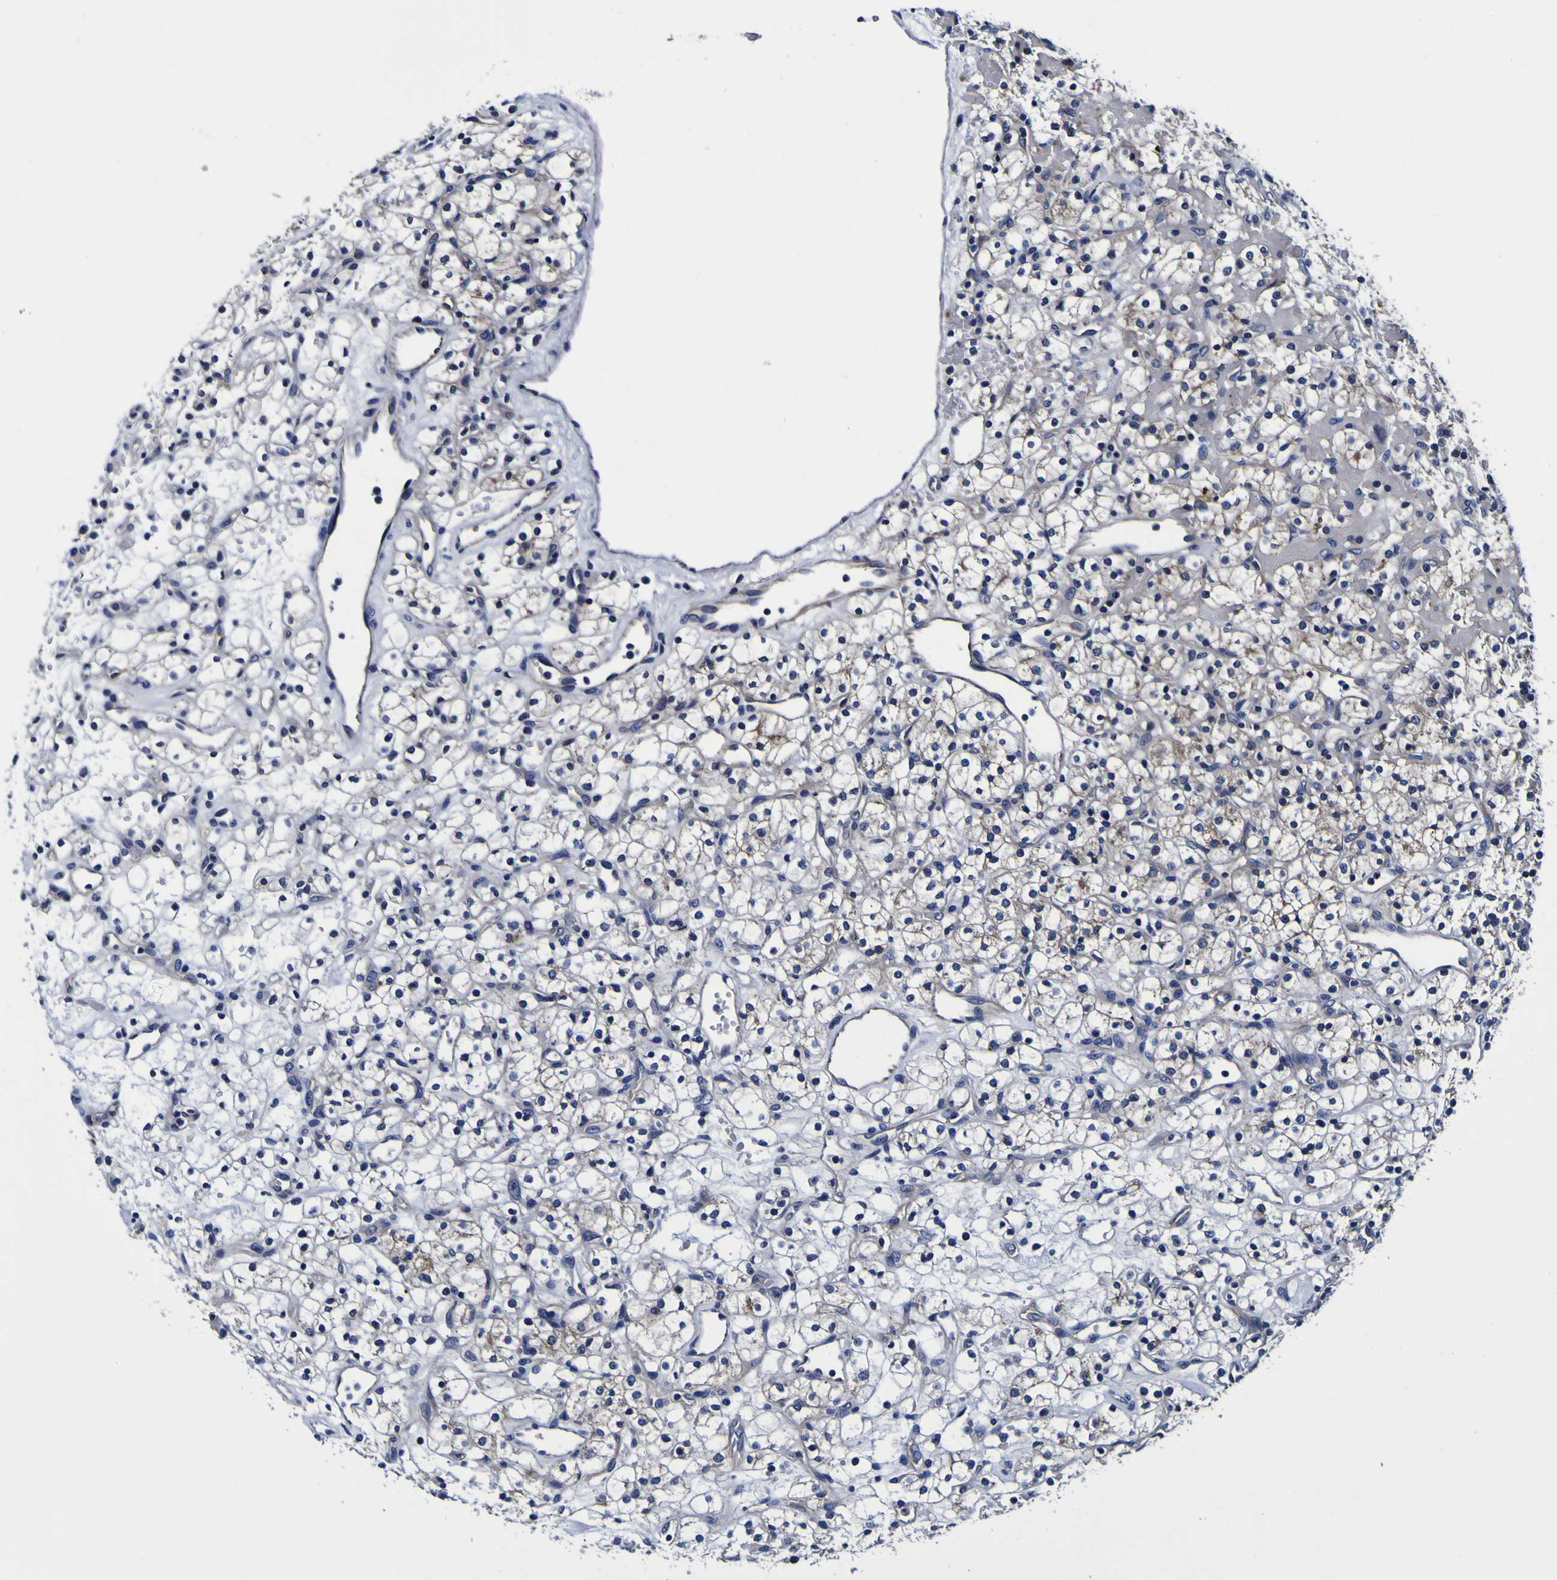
{"staining": {"intensity": "negative", "quantity": "none", "location": "none"}, "tissue": "renal cancer", "cell_type": "Tumor cells", "image_type": "cancer", "snomed": [{"axis": "morphology", "description": "Adenocarcinoma, NOS"}, {"axis": "topography", "description": "Kidney"}], "caption": "The immunohistochemistry micrograph has no significant staining in tumor cells of renal cancer tissue.", "gene": "PDLIM4", "patient": {"sex": "female", "age": 60}}